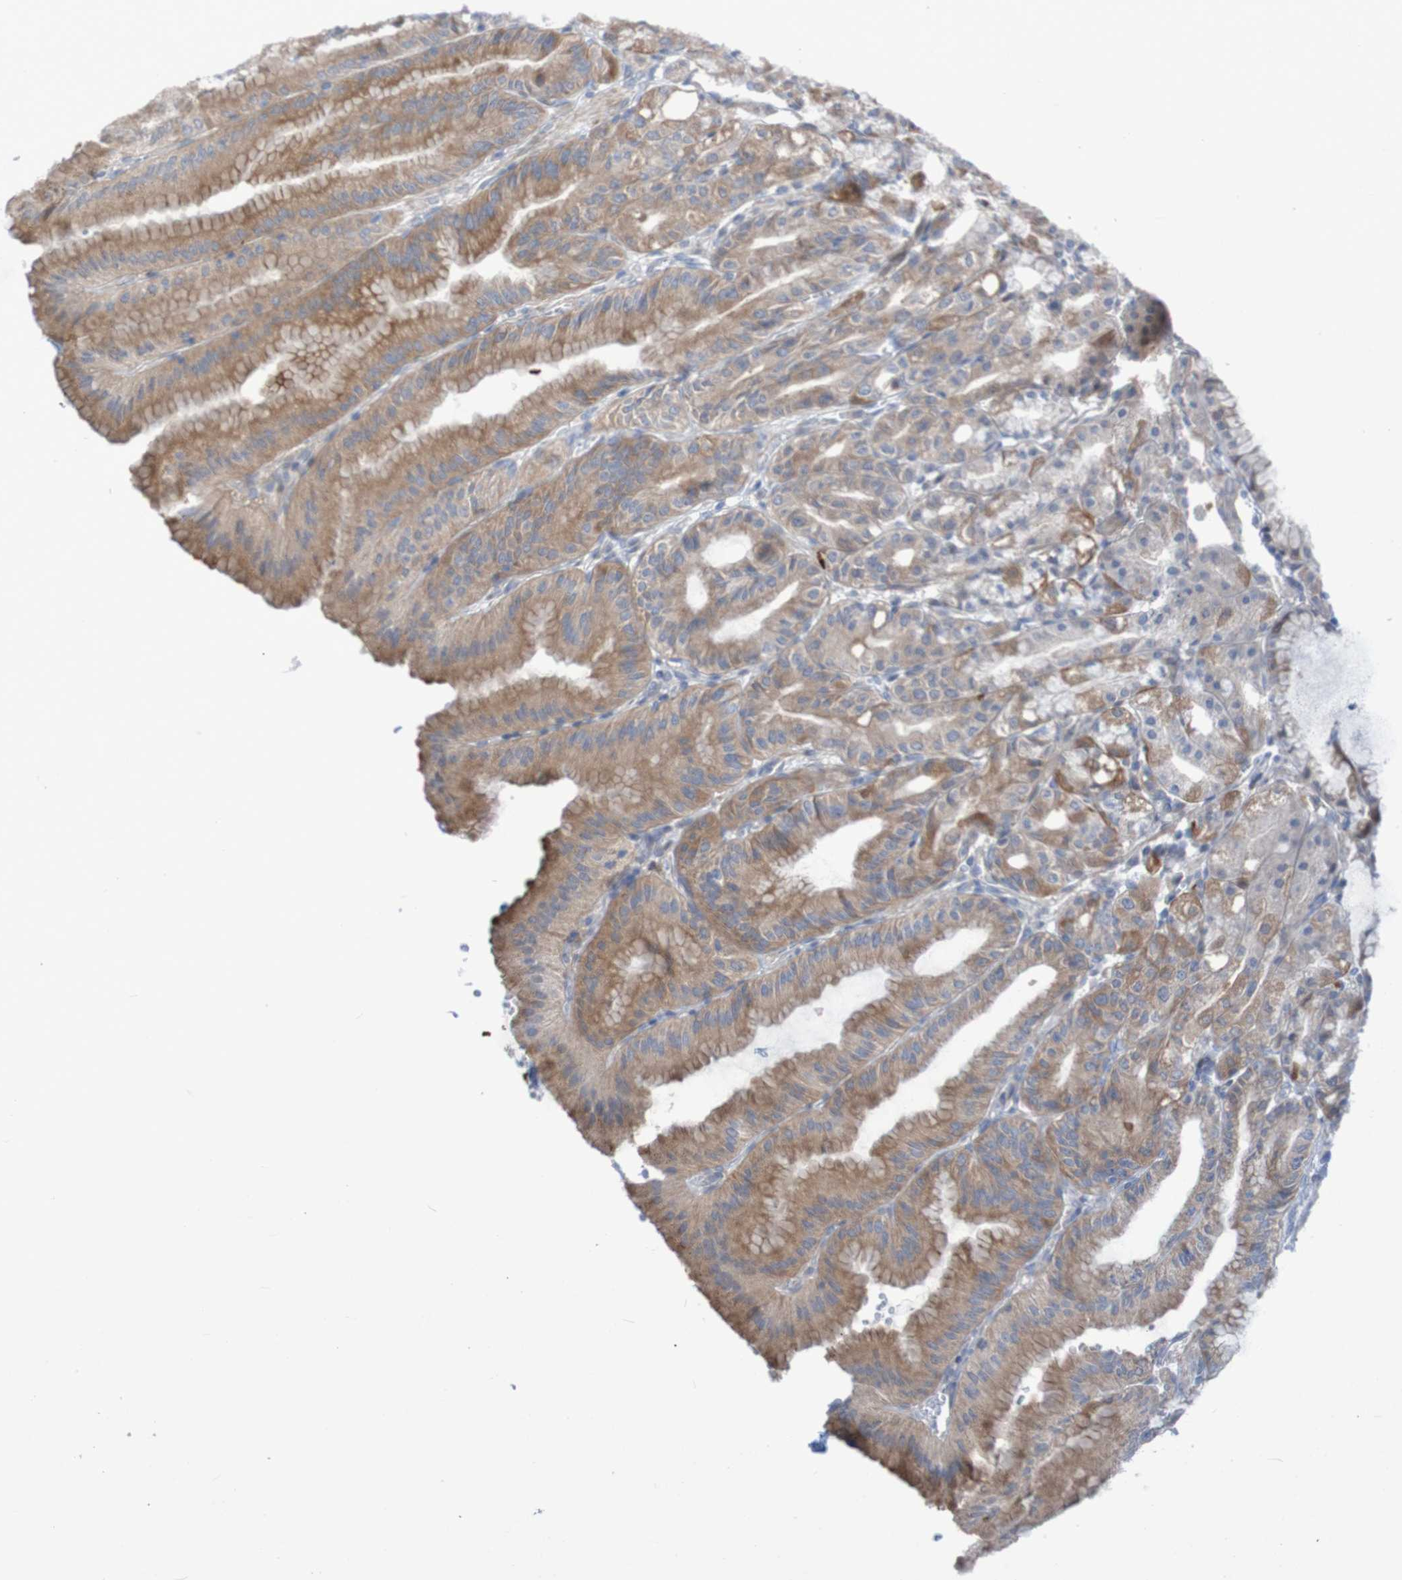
{"staining": {"intensity": "strong", "quantity": ">75%", "location": "cytoplasmic/membranous"}, "tissue": "stomach", "cell_type": "Glandular cells", "image_type": "normal", "snomed": [{"axis": "morphology", "description": "Normal tissue, NOS"}, {"axis": "topography", "description": "Stomach, lower"}], "caption": "Glandular cells demonstrate high levels of strong cytoplasmic/membranous positivity in approximately >75% of cells in benign human stomach.", "gene": "ANGPT4", "patient": {"sex": "male", "age": 71}}